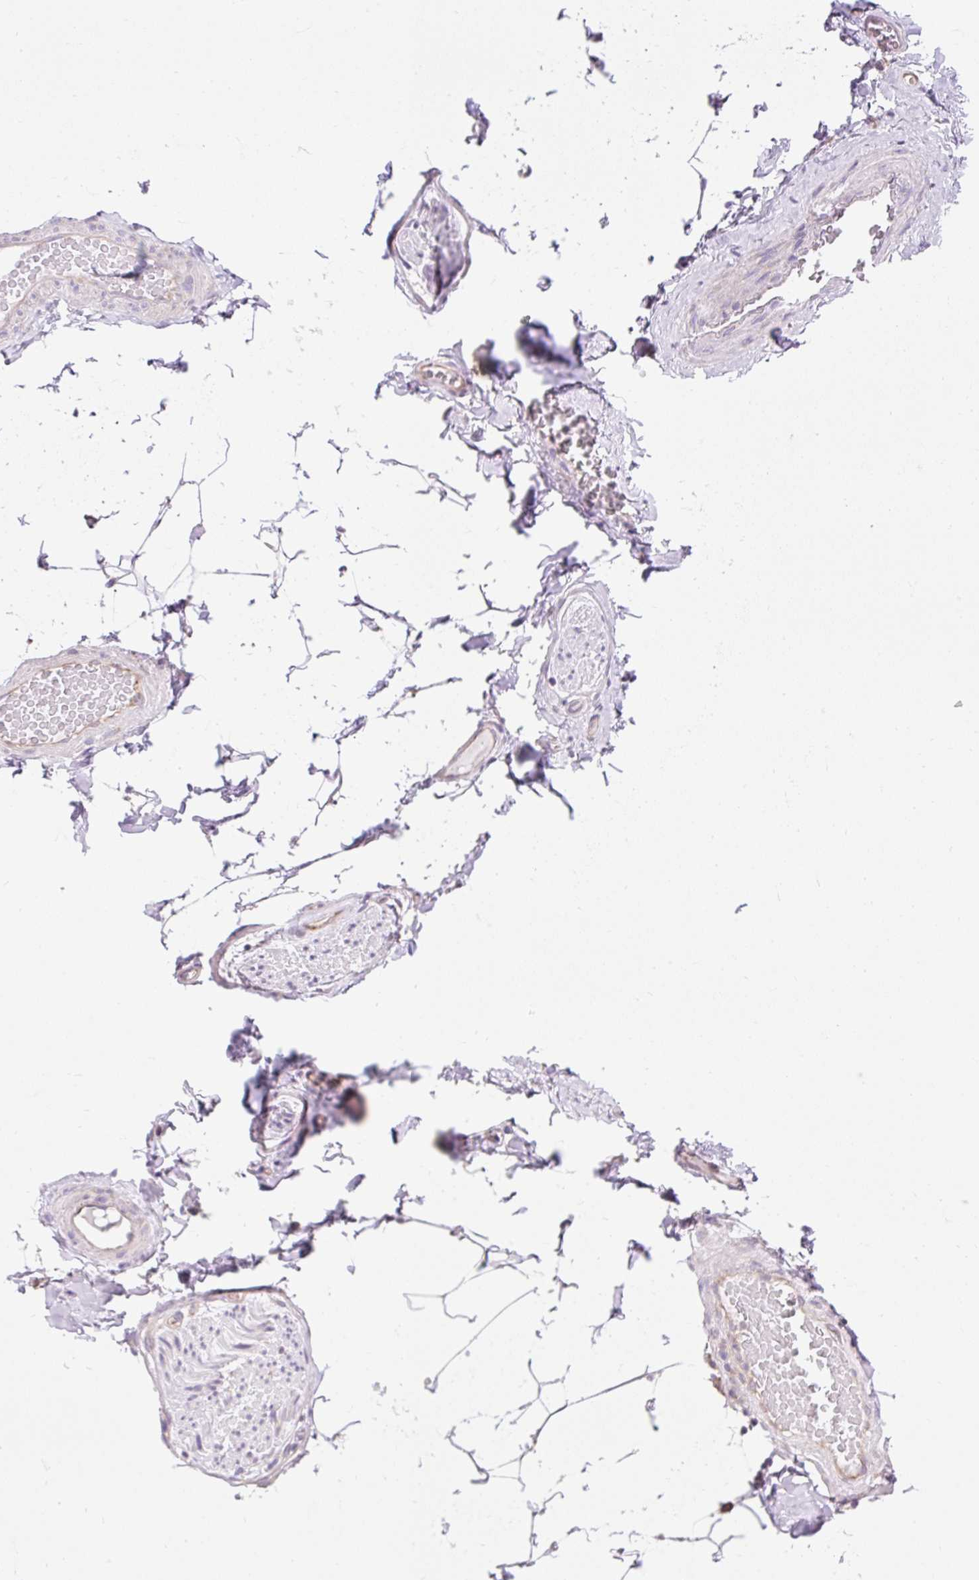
{"staining": {"intensity": "negative", "quantity": "none", "location": "none"}, "tissue": "adipose tissue", "cell_type": "Adipocytes", "image_type": "normal", "snomed": [{"axis": "morphology", "description": "Normal tissue, NOS"}, {"axis": "topography", "description": "Vascular tissue"}, {"axis": "topography", "description": "Peripheral nerve tissue"}], "caption": "Micrograph shows no significant protein staining in adipocytes of benign adipose tissue. The staining is performed using DAB (3,3'-diaminobenzidine) brown chromogen with nuclei counter-stained in using hematoxylin.", "gene": "GPR45", "patient": {"sex": "male", "age": 41}}